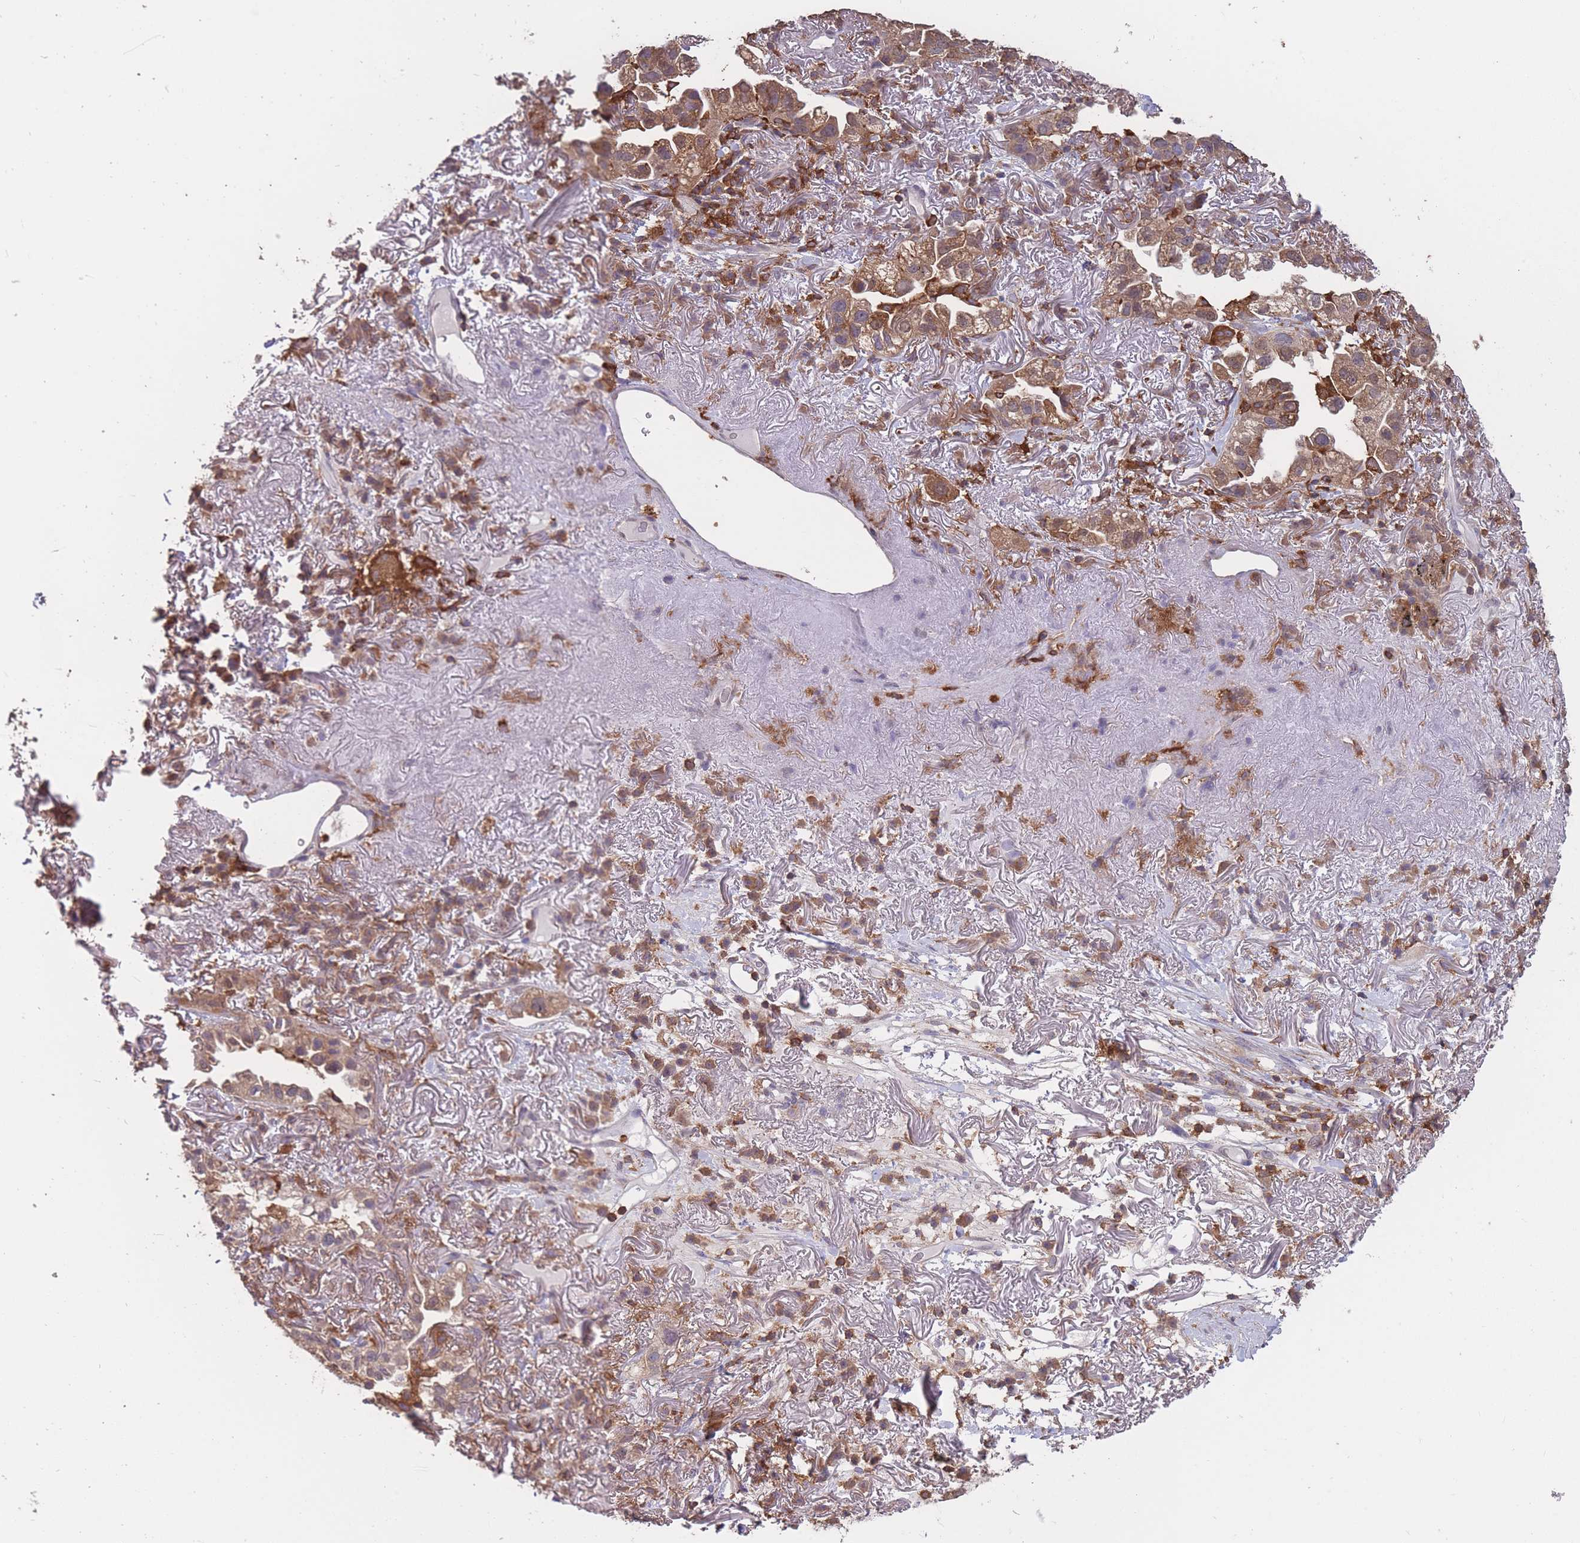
{"staining": {"intensity": "moderate", "quantity": ">75%", "location": "cytoplasmic/membranous"}, "tissue": "lung cancer", "cell_type": "Tumor cells", "image_type": "cancer", "snomed": [{"axis": "morphology", "description": "Adenocarcinoma, NOS"}, {"axis": "topography", "description": "Lung"}], "caption": "Immunohistochemistry (IHC) micrograph of human lung cancer (adenocarcinoma) stained for a protein (brown), which displays medium levels of moderate cytoplasmic/membranous expression in about >75% of tumor cells.", "gene": "GMIP", "patient": {"sex": "female", "age": 69}}